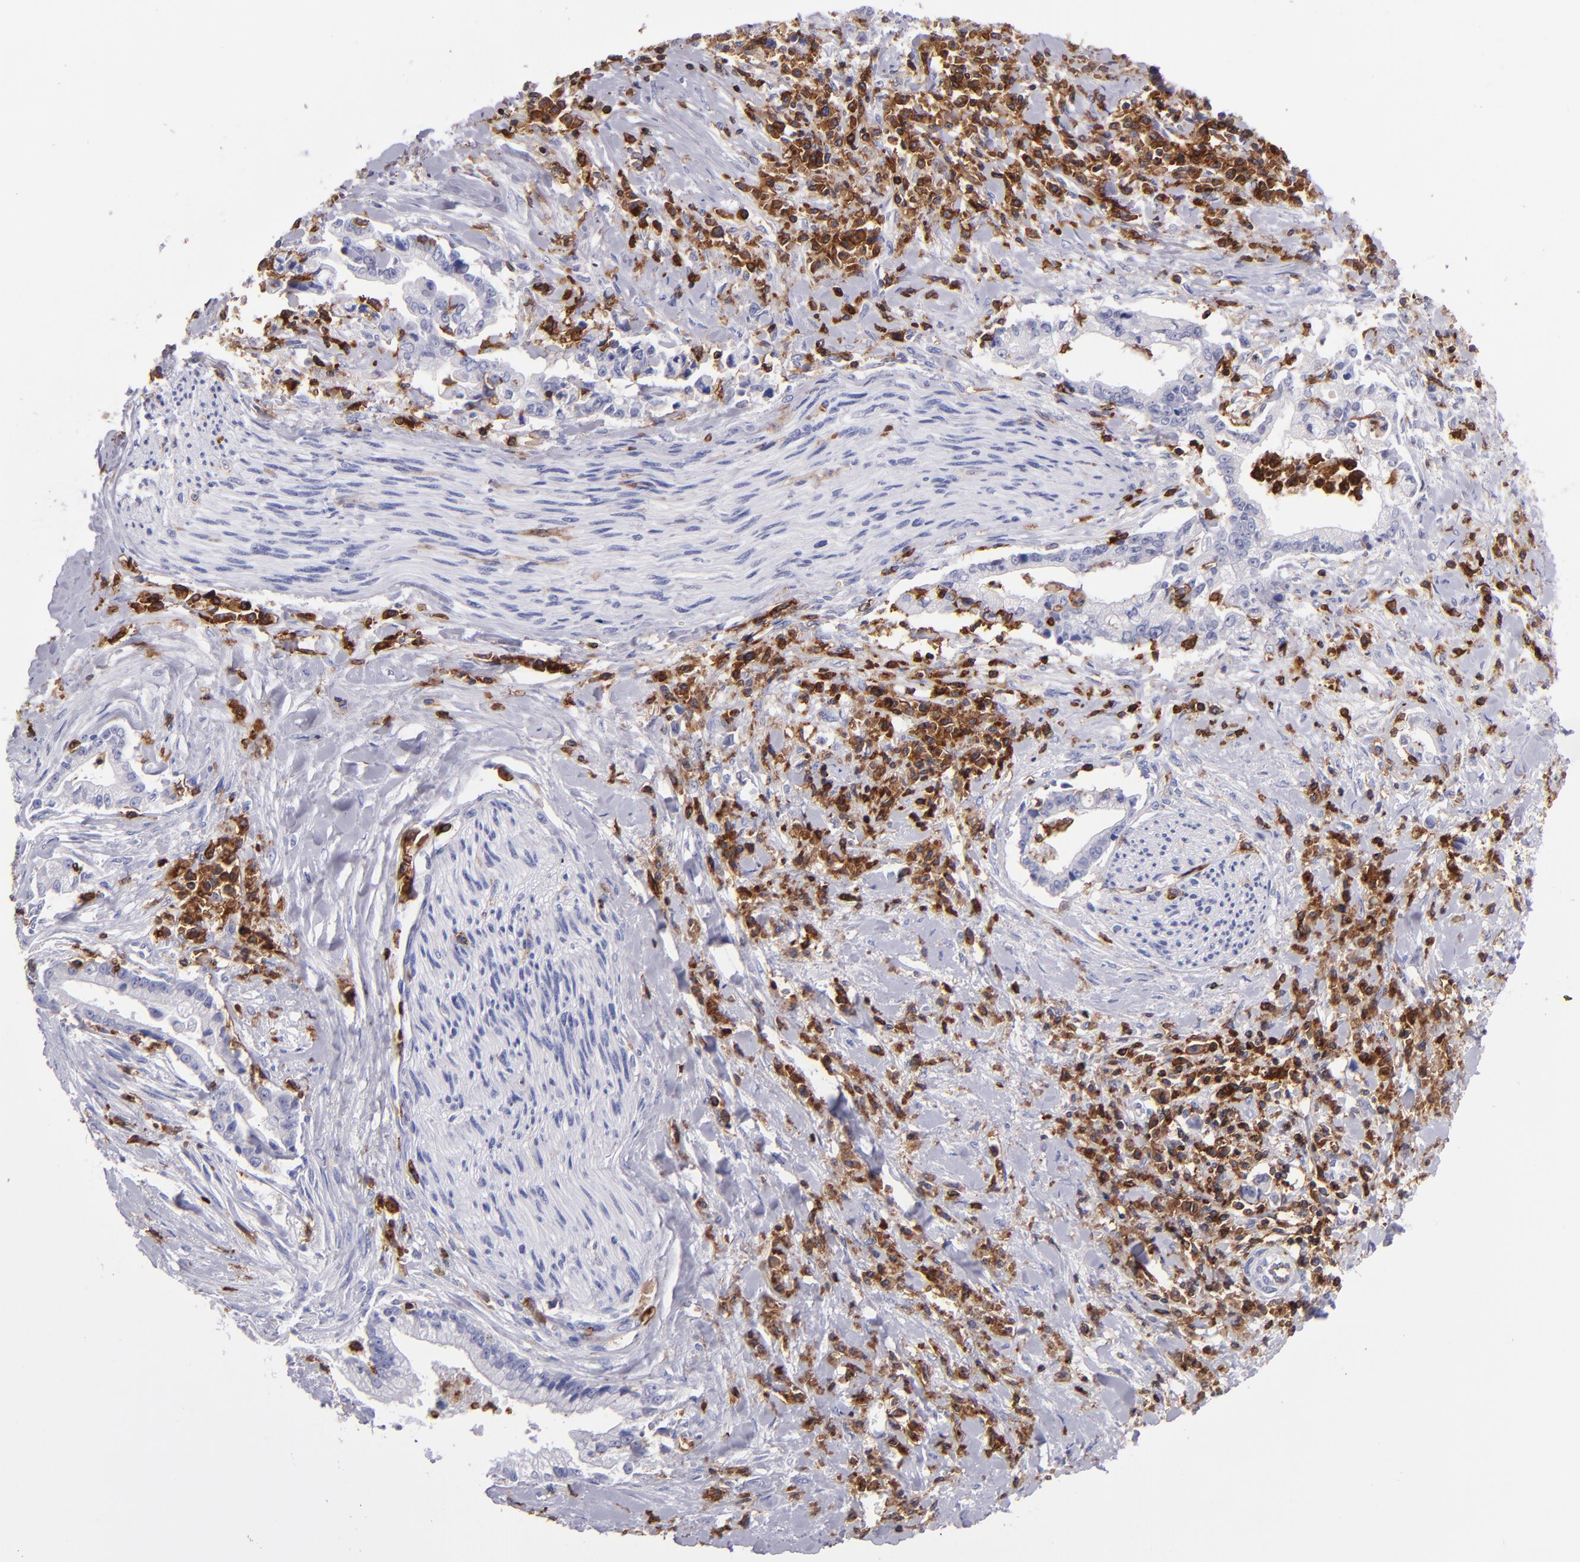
{"staining": {"intensity": "negative", "quantity": "none", "location": "none"}, "tissue": "liver cancer", "cell_type": "Tumor cells", "image_type": "cancer", "snomed": [{"axis": "morphology", "description": "Cholangiocarcinoma"}, {"axis": "topography", "description": "Liver"}], "caption": "This is a image of immunohistochemistry (IHC) staining of liver cancer (cholangiocarcinoma), which shows no expression in tumor cells. (DAB immunohistochemistry (IHC) visualized using brightfield microscopy, high magnification).", "gene": "ICAM3", "patient": {"sex": "male", "age": 57}}